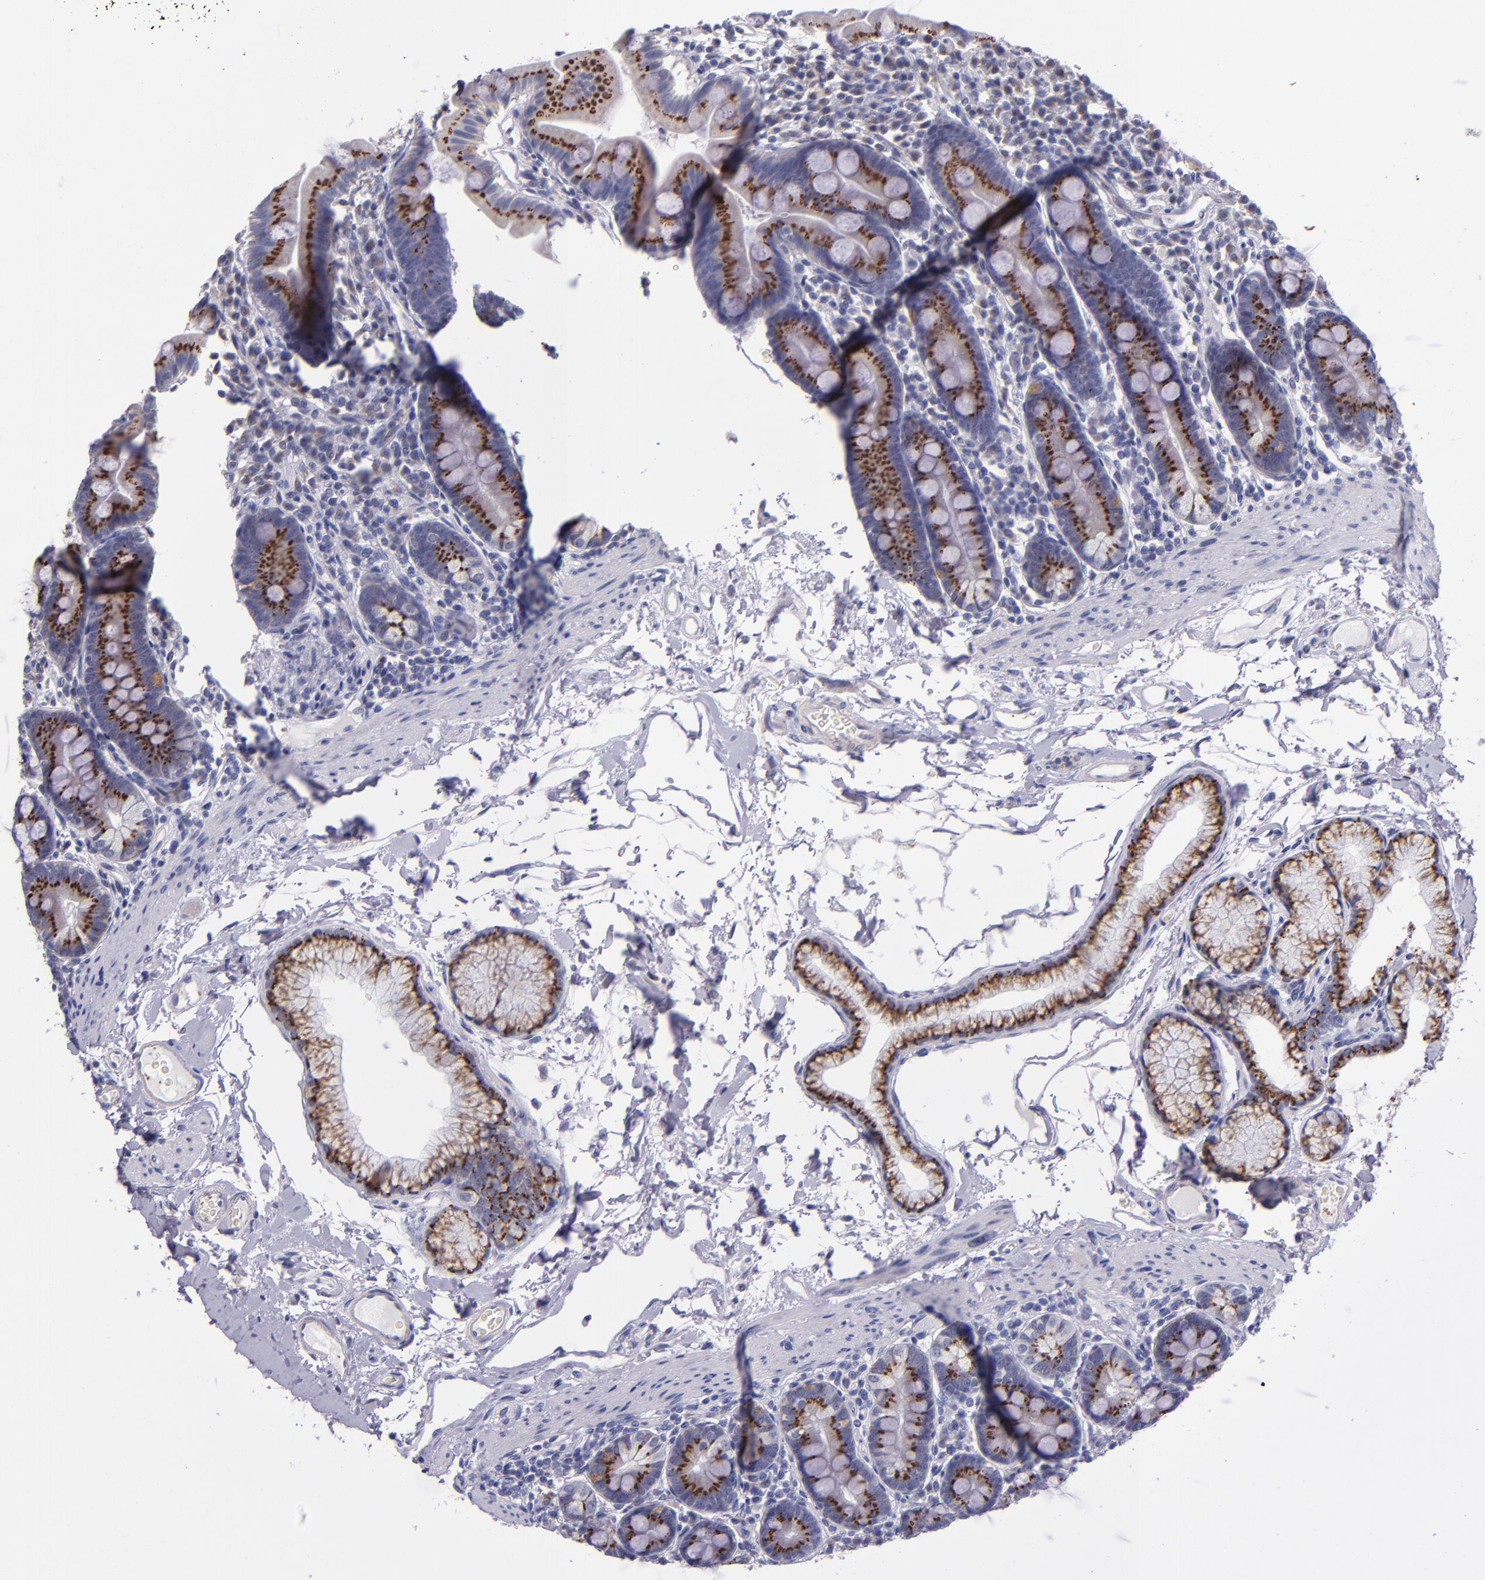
{"staining": {"intensity": "strong", "quantity": ">75%", "location": "cytoplasmic/membranous"}, "tissue": "duodenum", "cell_type": "Glandular cells", "image_type": "normal", "snomed": [{"axis": "morphology", "description": "Normal tissue, NOS"}, {"axis": "topography", "description": "Duodenum"}], "caption": "Glandular cells reveal high levels of strong cytoplasmic/membranous expression in about >75% of cells in normal duodenum.", "gene": "RAB41", "patient": {"sex": "male", "age": 50}}